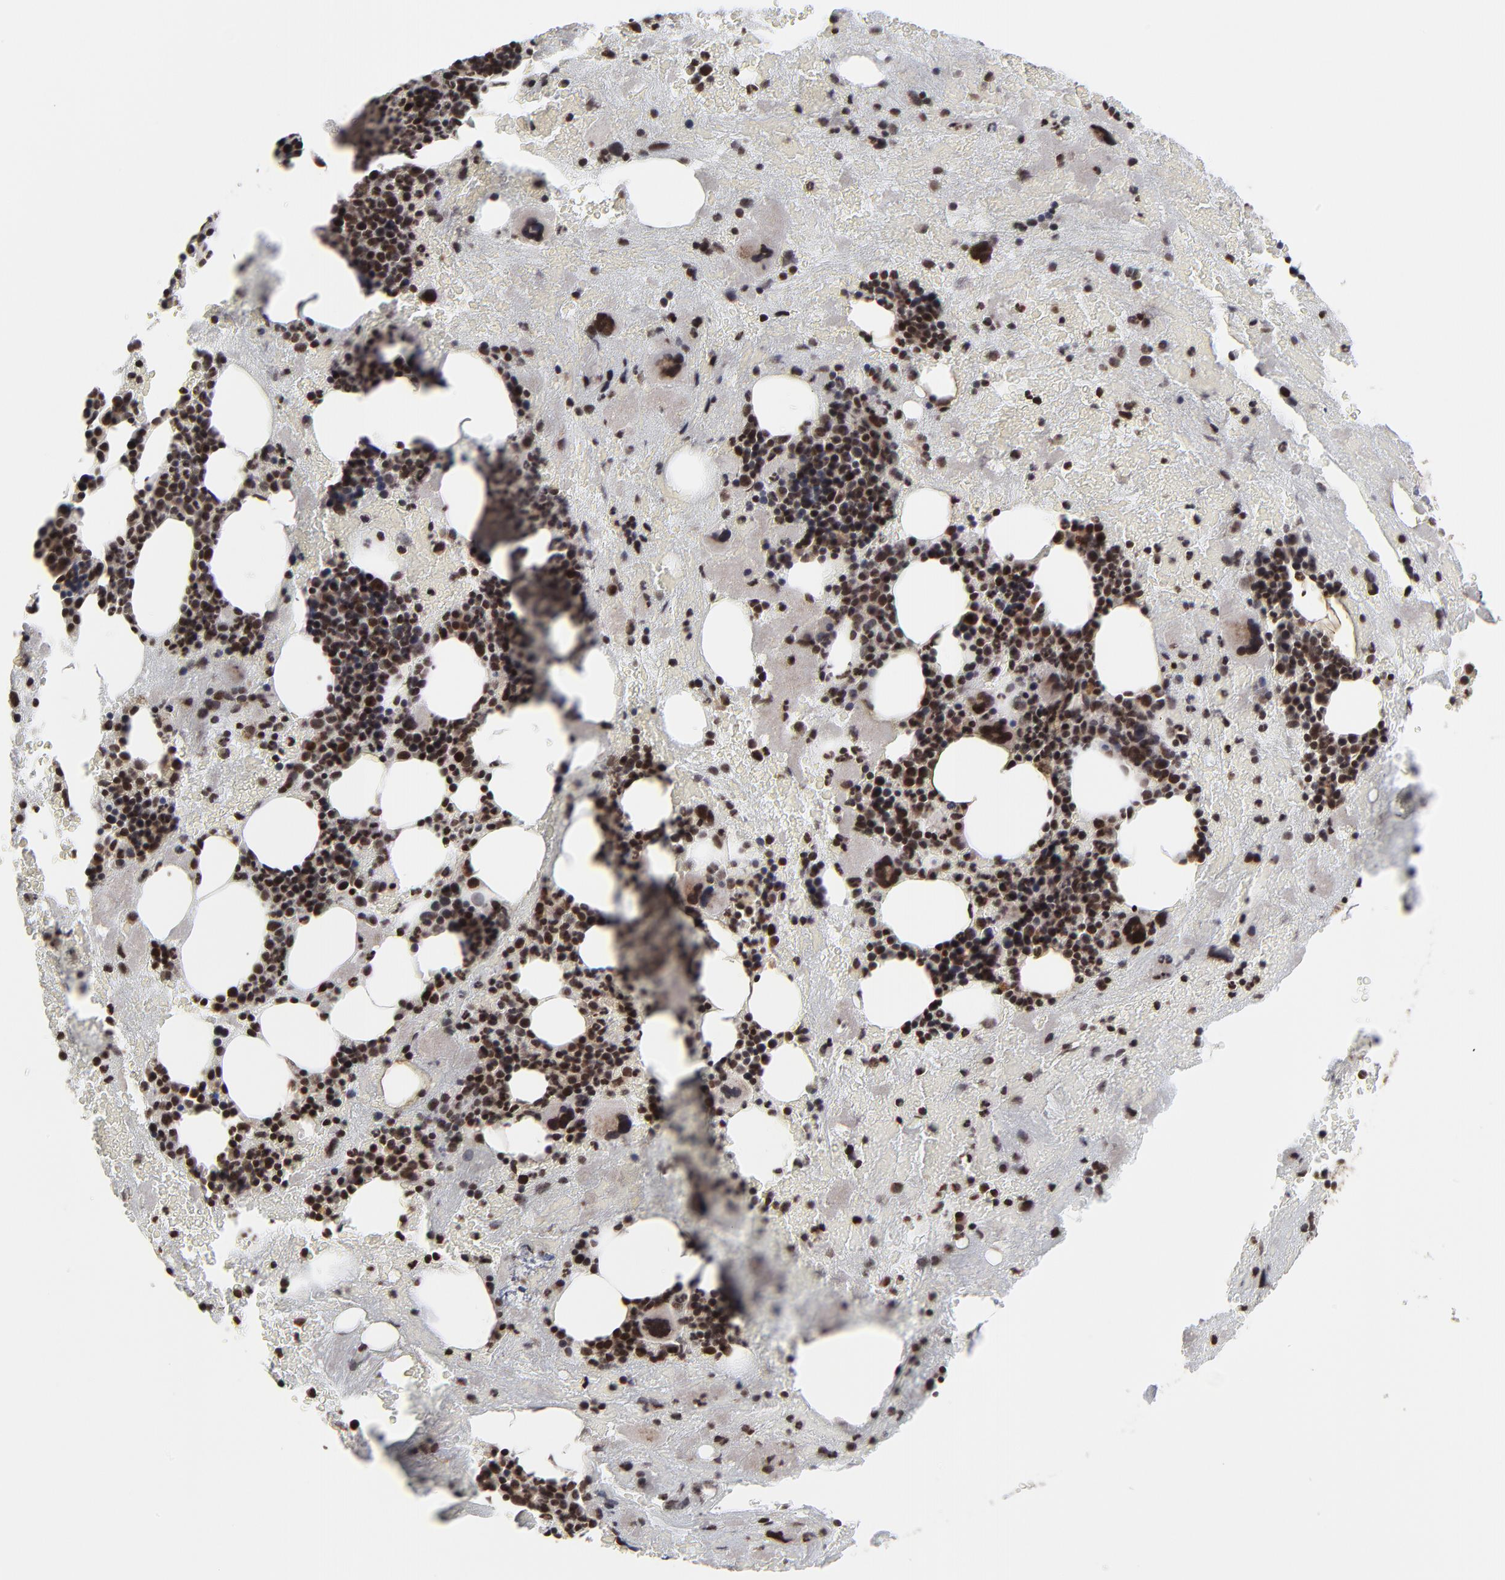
{"staining": {"intensity": "strong", "quantity": ">75%", "location": "nuclear"}, "tissue": "bone marrow", "cell_type": "Hematopoietic cells", "image_type": "normal", "snomed": [{"axis": "morphology", "description": "Normal tissue, NOS"}, {"axis": "topography", "description": "Bone marrow"}], "caption": "High-power microscopy captured an immunohistochemistry photomicrograph of normal bone marrow, revealing strong nuclear positivity in about >75% of hematopoietic cells. The protein of interest is shown in brown color, while the nuclei are stained blue.", "gene": "ZNF777", "patient": {"sex": "male", "age": 76}}